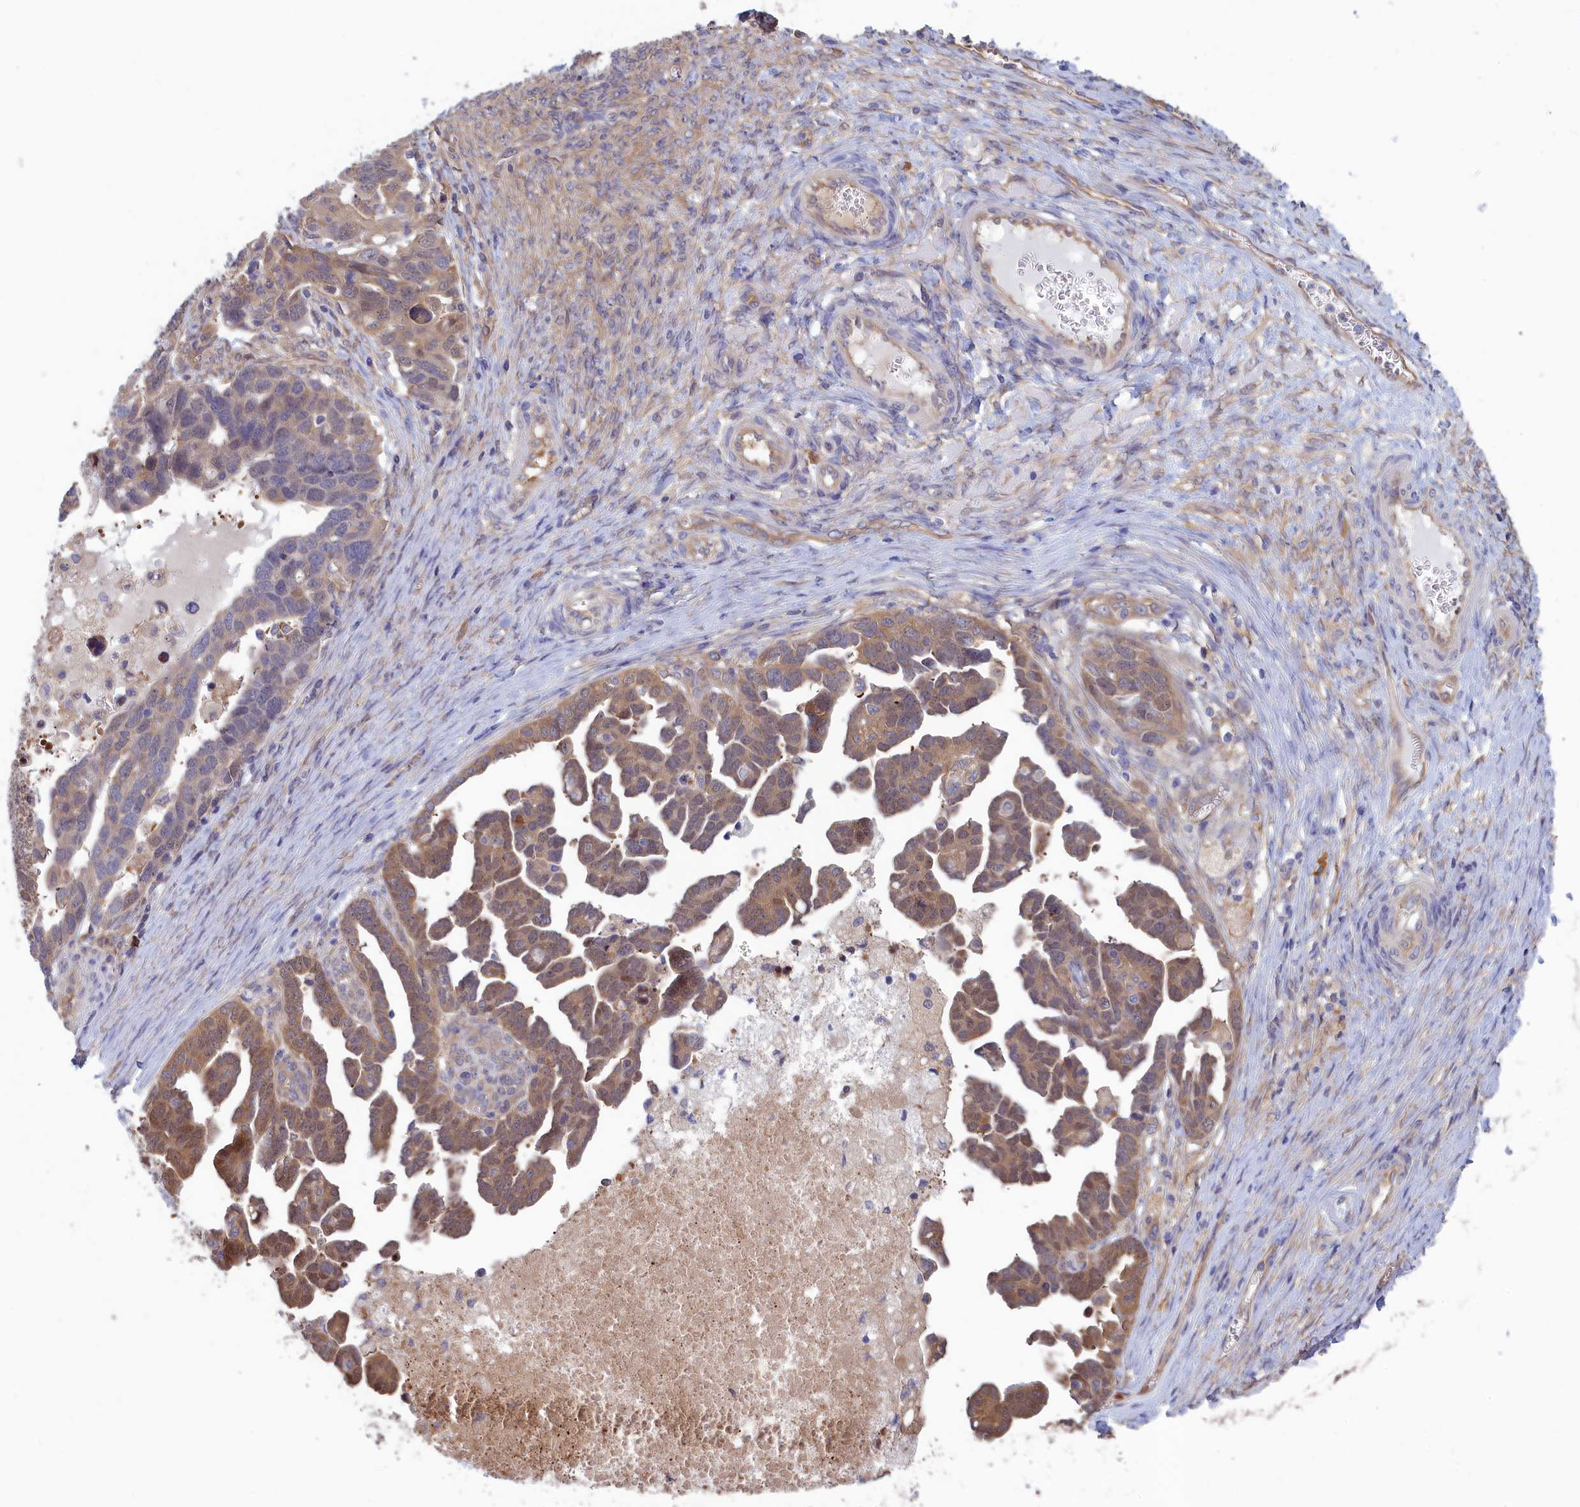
{"staining": {"intensity": "moderate", "quantity": ">75%", "location": "cytoplasmic/membranous"}, "tissue": "ovarian cancer", "cell_type": "Tumor cells", "image_type": "cancer", "snomed": [{"axis": "morphology", "description": "Cystadenocarcinoma, serous, NOS"}, {"axis": "topography", "description": "Ovary"}], "caption": "DAB (3,3'-diaminobenzidine) immunohistochemical staining of ovarian cancer reveals moderate cytoplasmic/membranous protein expression in about >75% of tumor cells.", "gene": "SYNDIG1L", "patient": {"sex": "female", "age": 54}}